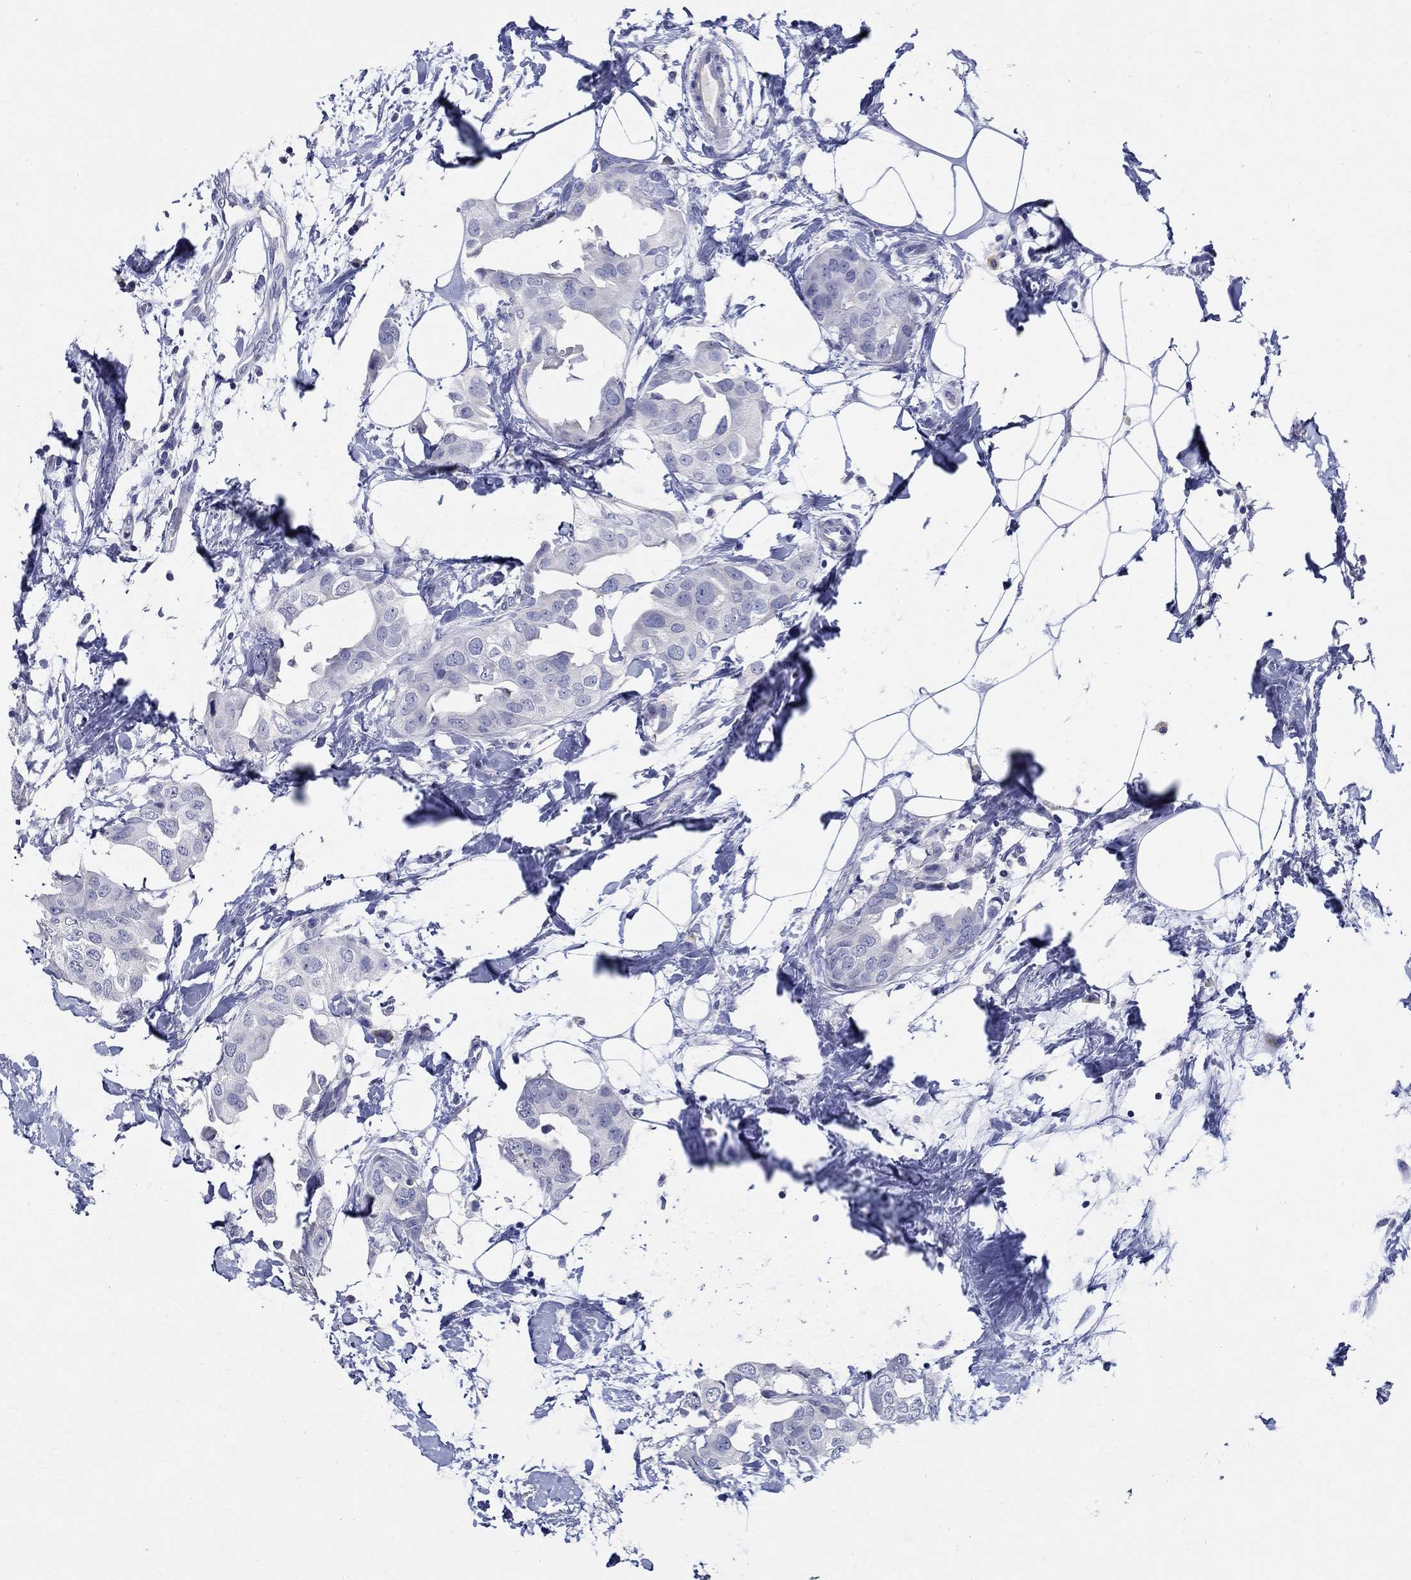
{"staining": {"intensity": "negative", "quantity": "none", "location": "none"}, "tissue": "breast cancer", "cell_type": "Tumor cells", "image_type": "cancer", "snomed": [{"axis": "morphology", "description": "Normal tissue, NOS"}, {"axis": "morphology", "description": "Duct carcinoma"}, {"axis": "topography", "description": "Breast"}], "caption": "High power microscopy photomicrograph of an immunohistochemistry (IHC) photomicrograph of breast cancer, revealing no significant expression in tumor cells.", "gene": "CETN1", "patient": {"sex": "female", "age": 40}}